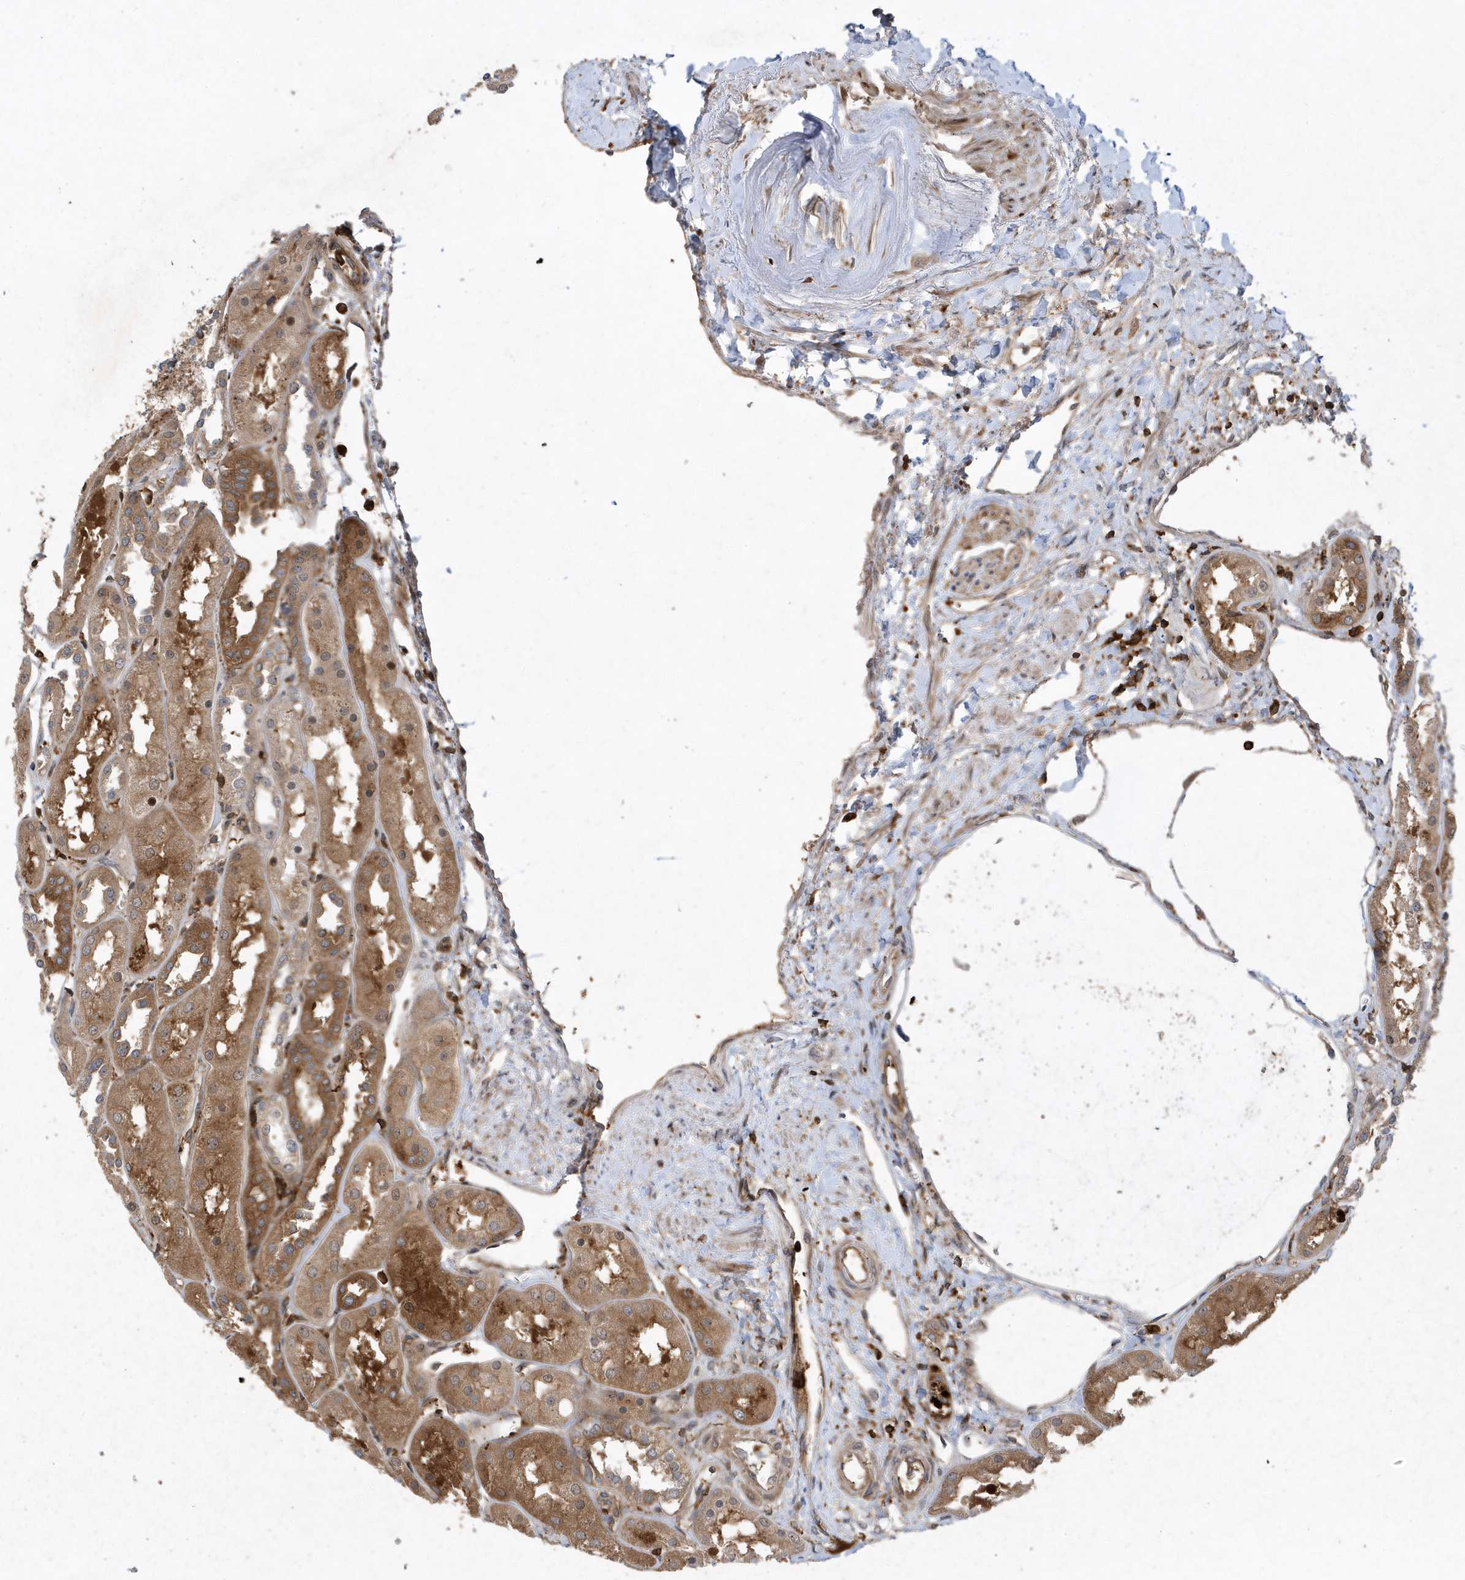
{"staining": {"intensity": "moderate", "quantity": ">75%", "location": "cytoplasmic/membranous"}, "tissue": "kidney", "cell_type": "Cells in glomeruli", "image_type": "normal", "snomed": [{"axis": "morphology", "description": "Normal tissue, NOS"}, {"axis": "topography", "description": "Kidney"}], "caption": "IHC (DAB (3,3'-diaminobenzidine)) staining of benign human kidney demonstrates moderate cytoplasmic/membranous protein staining in approximately >75% of cells in glomeruli.", "gene": "LAPTM4A", "patient": {"sex": "male", "age": 70}}